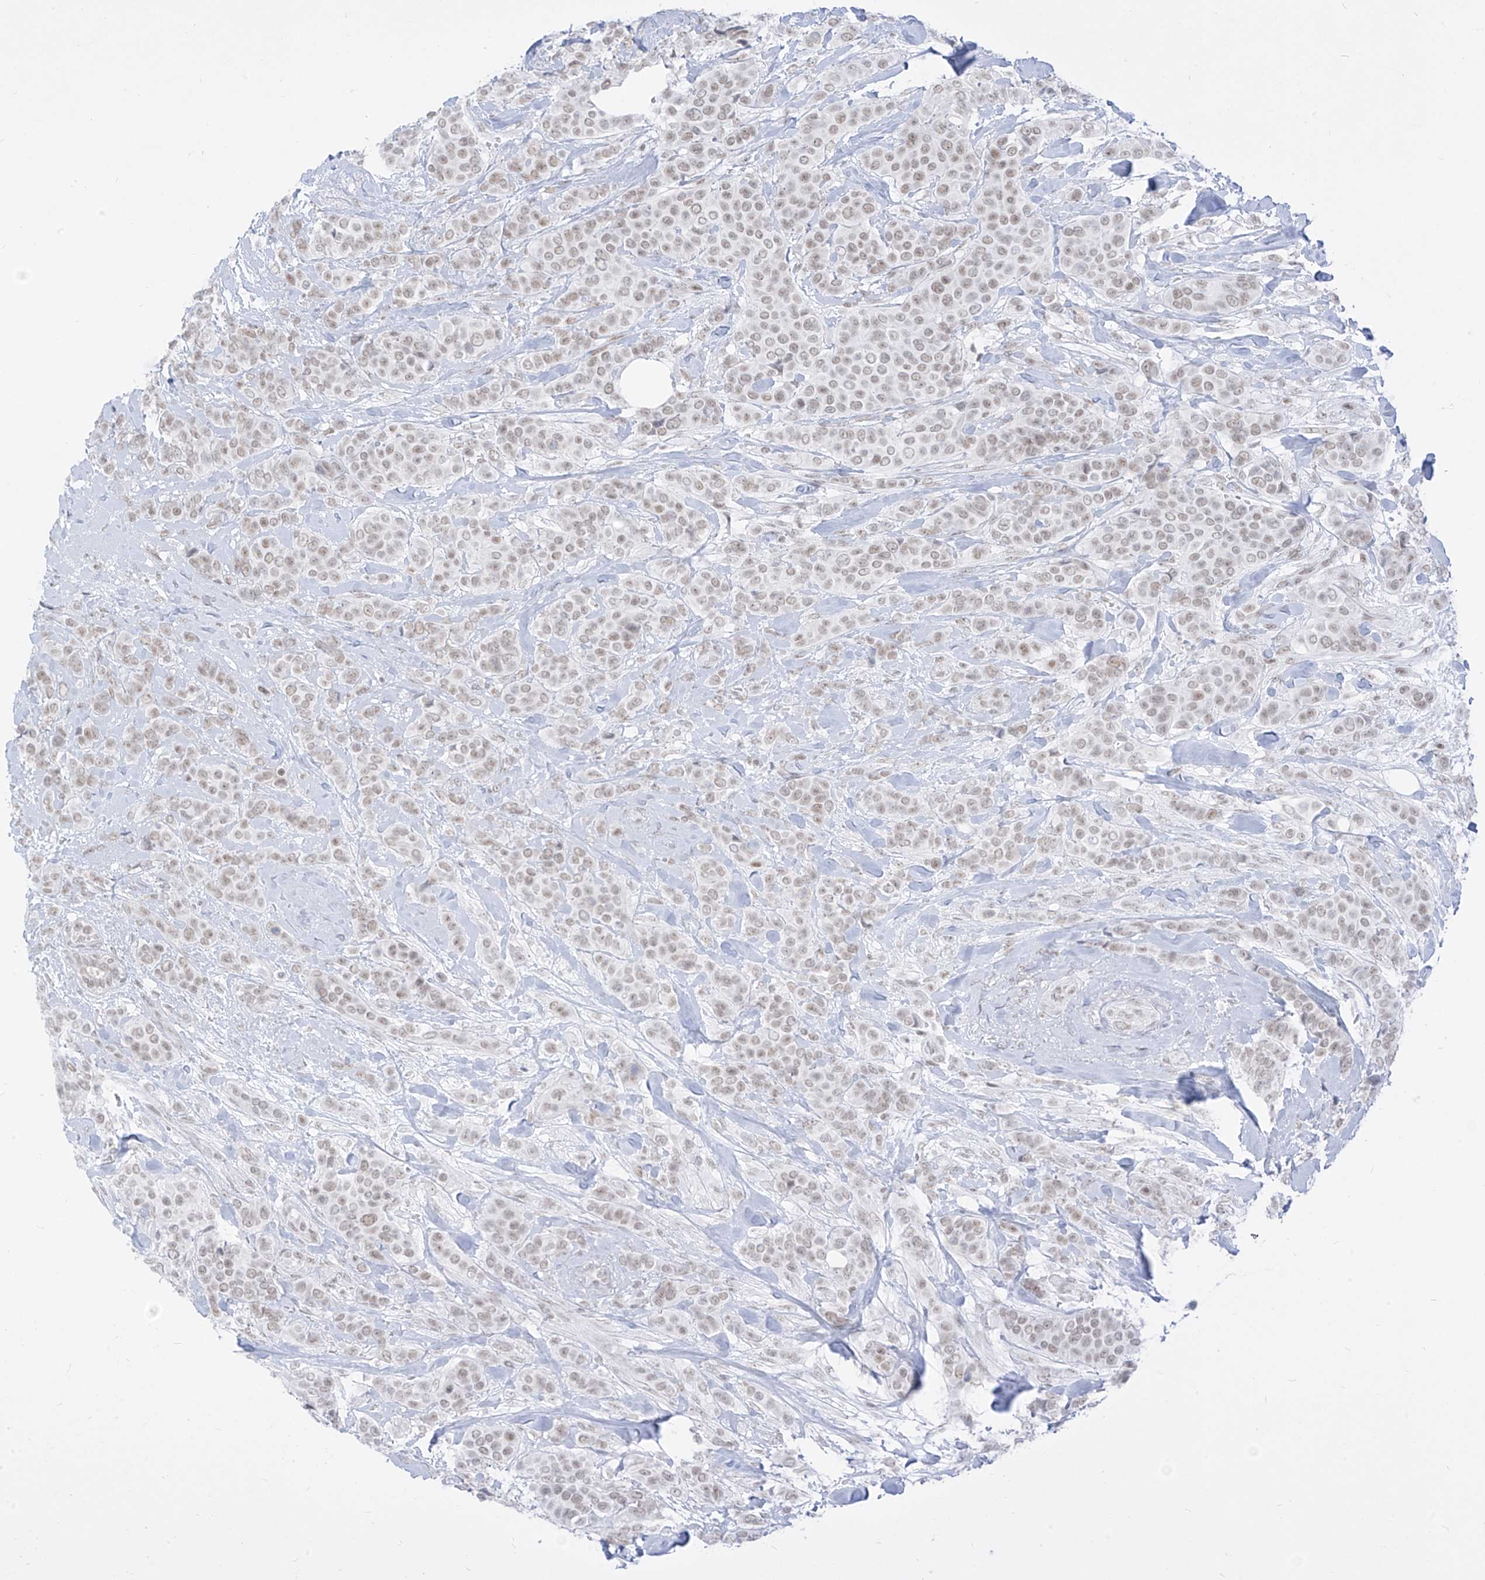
{"staining": {"intensity": "weak", "quantity": "<25%", "location": "nuclear"}, "tissue": "breast cancer", "cell_type": "Tumor cells", "image_type": "cancer", "snomed": [{"axis": "morphology", "description": "Lobular carcinoma"}, {"axis": "topography", "description": "Breast"}], "caption": "IHC photomicrograph of breast cancer (lobular carcinoma) stained for a protein (brown), which shows no positivity in tumor cells.", "gene": "SUPT5H", "patient": {"sex": "female", "age": 51}}